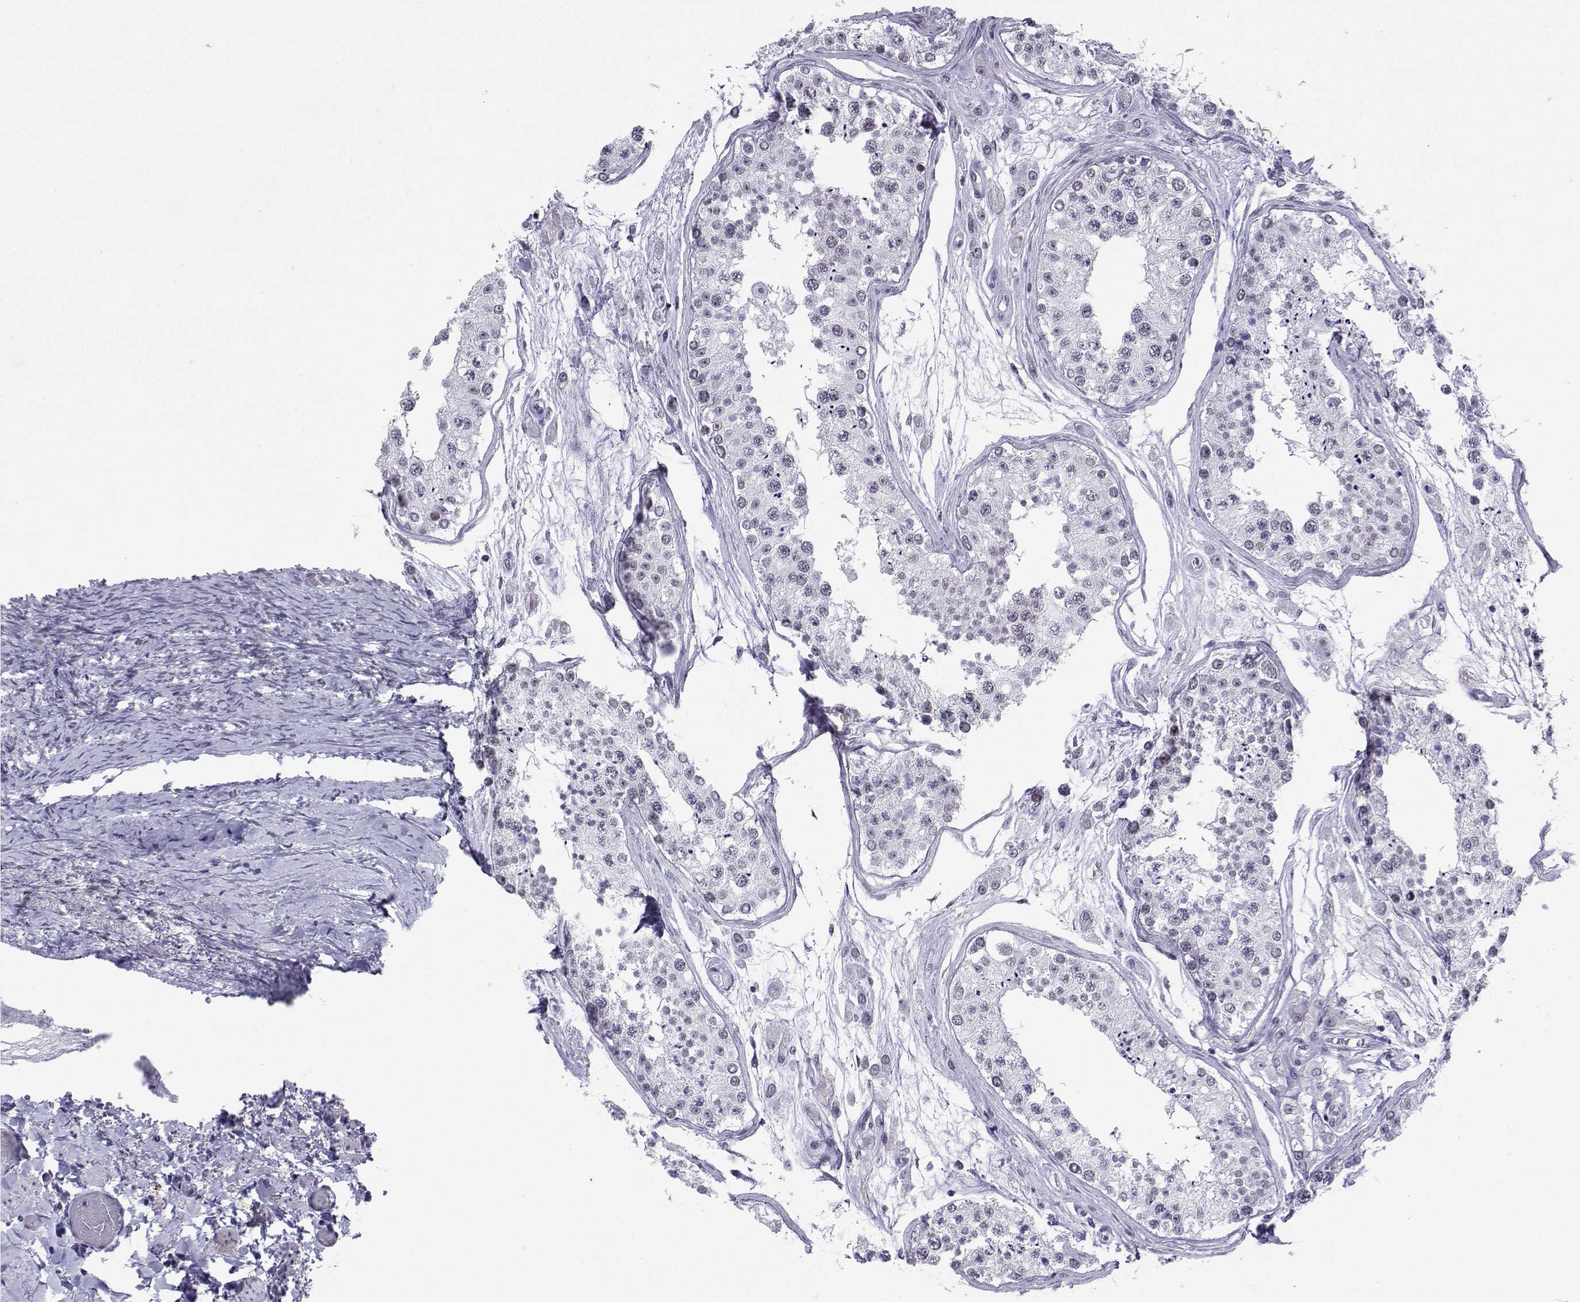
{"staining": {"intensity": "weak", "quantity": "<25%", "location": "nuclear"}, "tissue": "testis", "cell_type": "Cells in seminiferous ducts", "image_type": "normal", "snomed": [{"axis": "morphology", "description": "Normal tissue, NOS"}, {"axis": "topography", "description": "Testis"}], "caption": "Human testis stained for a protein using IHC reveals no positivity in cells in seminiferous ducts.", "gene": "LORICRIN", "patient": {"sex": "male", "age": 25}}